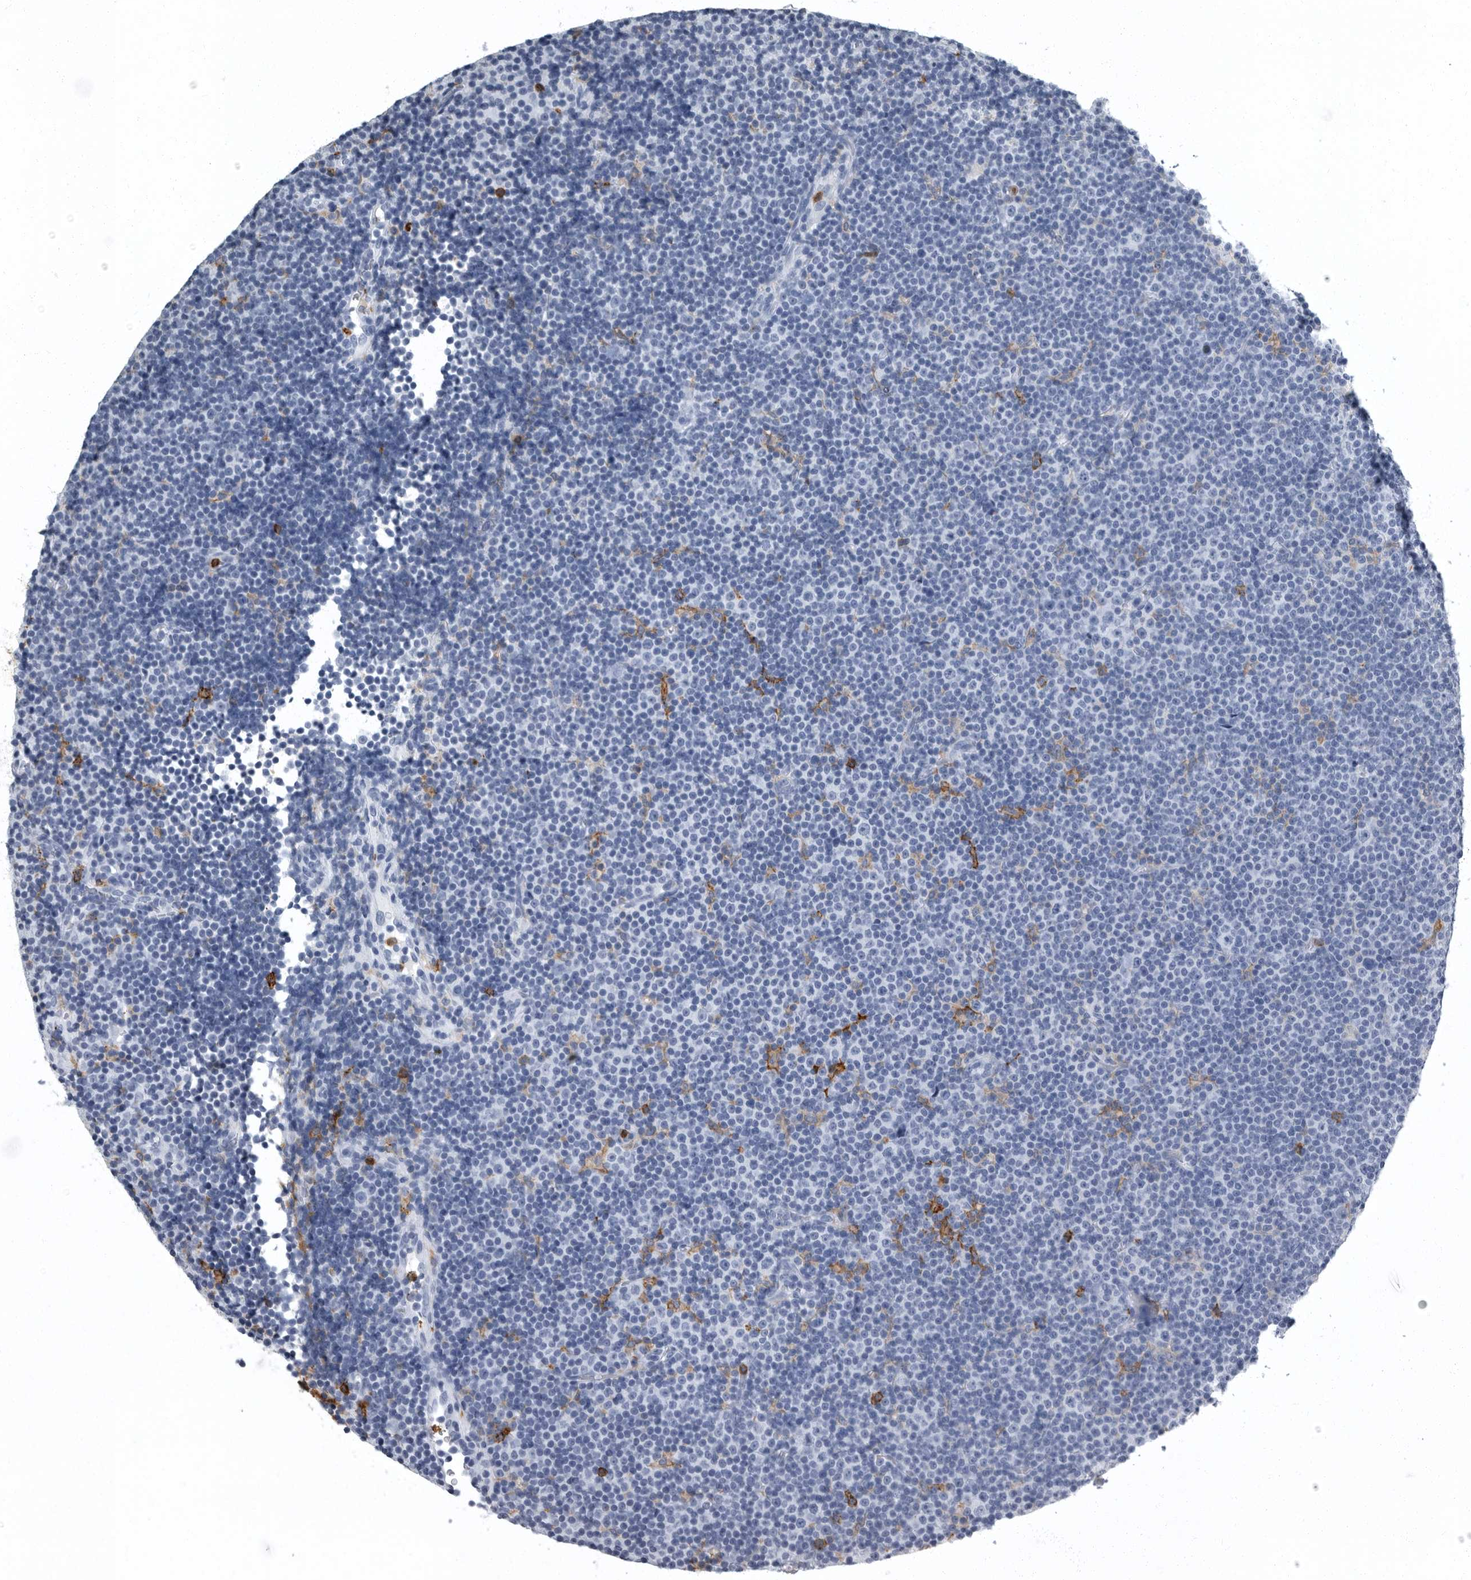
{"staining": {"intensity": "negative", "quantity": "none", "location": "none"}, "tissue": "lymphoma", "cell_type": "Tumor cells", "image_type": "cancer", "snomed": [{"axis": "morphology", "description": "Malignant lymphoma, non-Hodgkin's type, Low grade"}, {"axis": "topography", "description": "Lymph node"}], "caption": "DAB (3,3'-diaminobenzidine) immunohistochemical staining of human low-grade malignant lymphoma, non-Hodgkin's type shows no significant staining in tumor cells.", "gene": "FCER1G", "patient": {"sex": "female", "age": 67}}